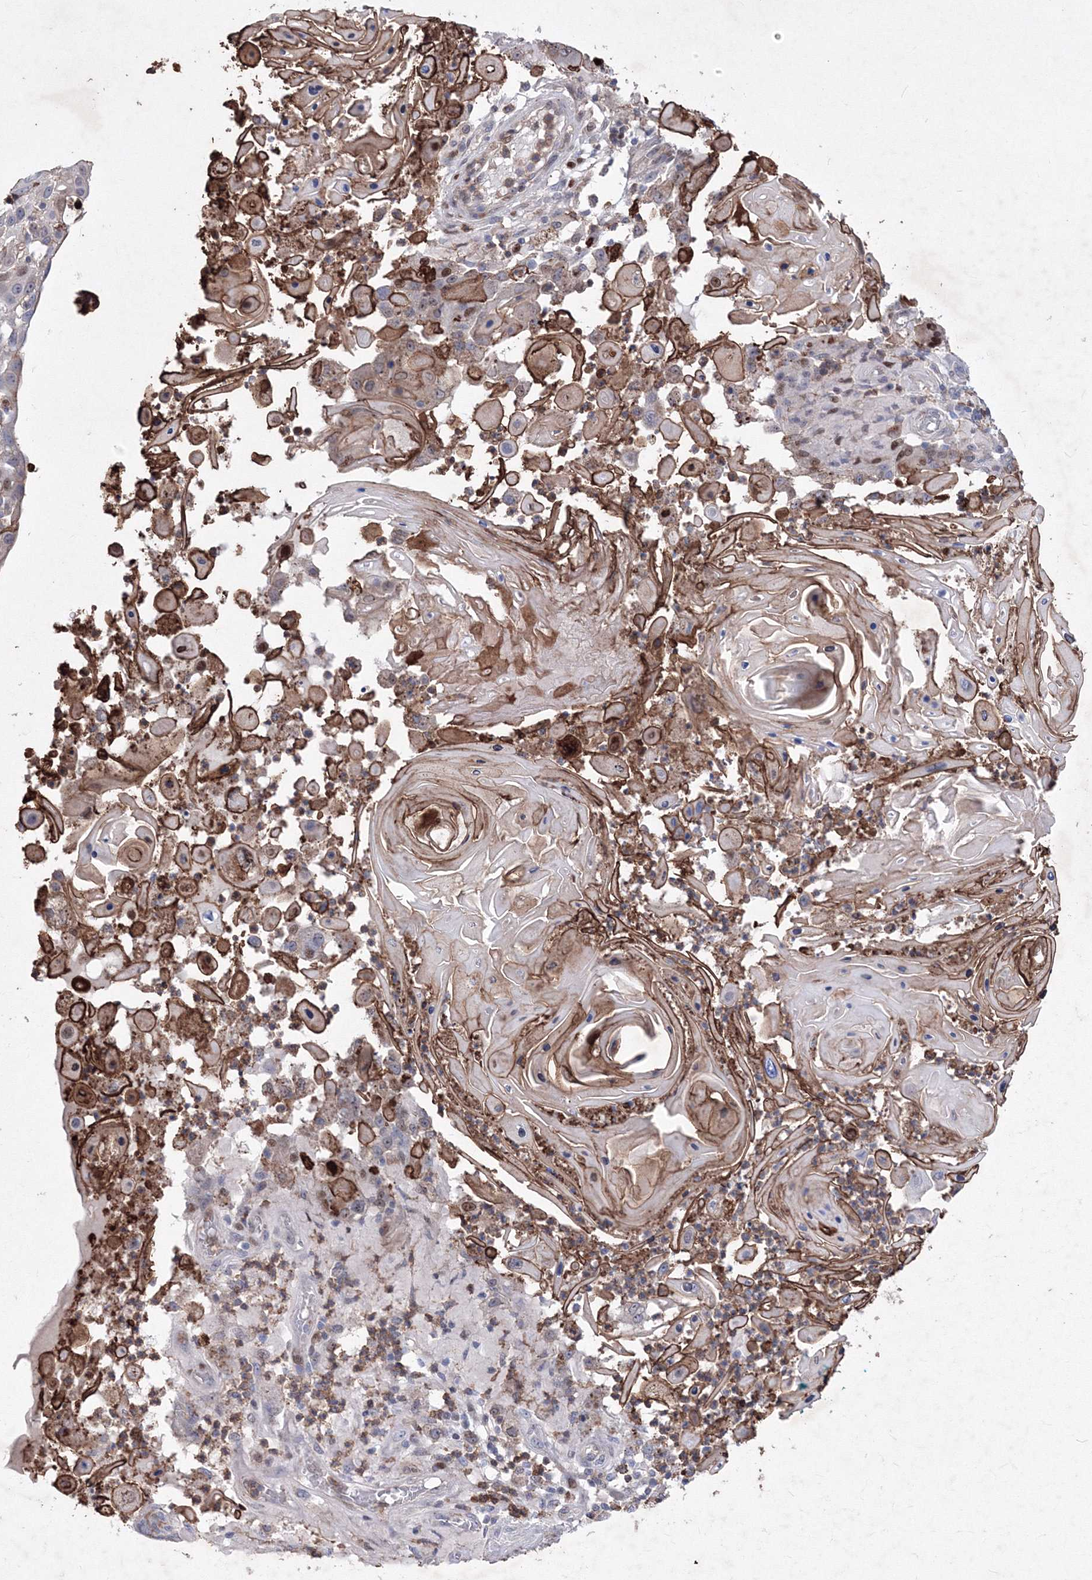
{"staining": {"intensity": "moderate", "quantity": "<25%", "location": "cytoplasmic/membranous,nuclear"}, "tissue": "skin cancer", "cell_type": "Tumor cells", "image_type": "cancer", "snomed": [{"axis": "morphology", "description": "Squamous cell carcinoma, NOS"}, {"axis": "topography", "description": "Skin"}], "caption": "An IHC micrograph of neoplastic tissue is shown. Protein staining in brown shows moderate cytoplasmic/membranous and nuclear positivity in squamous cell carcinoma (skin) within tumor cells. (IHC, brightfield microscopy, high magnification).", "gene": "RNPEPL1", "patient": {"sex": "female", "age": 44}}